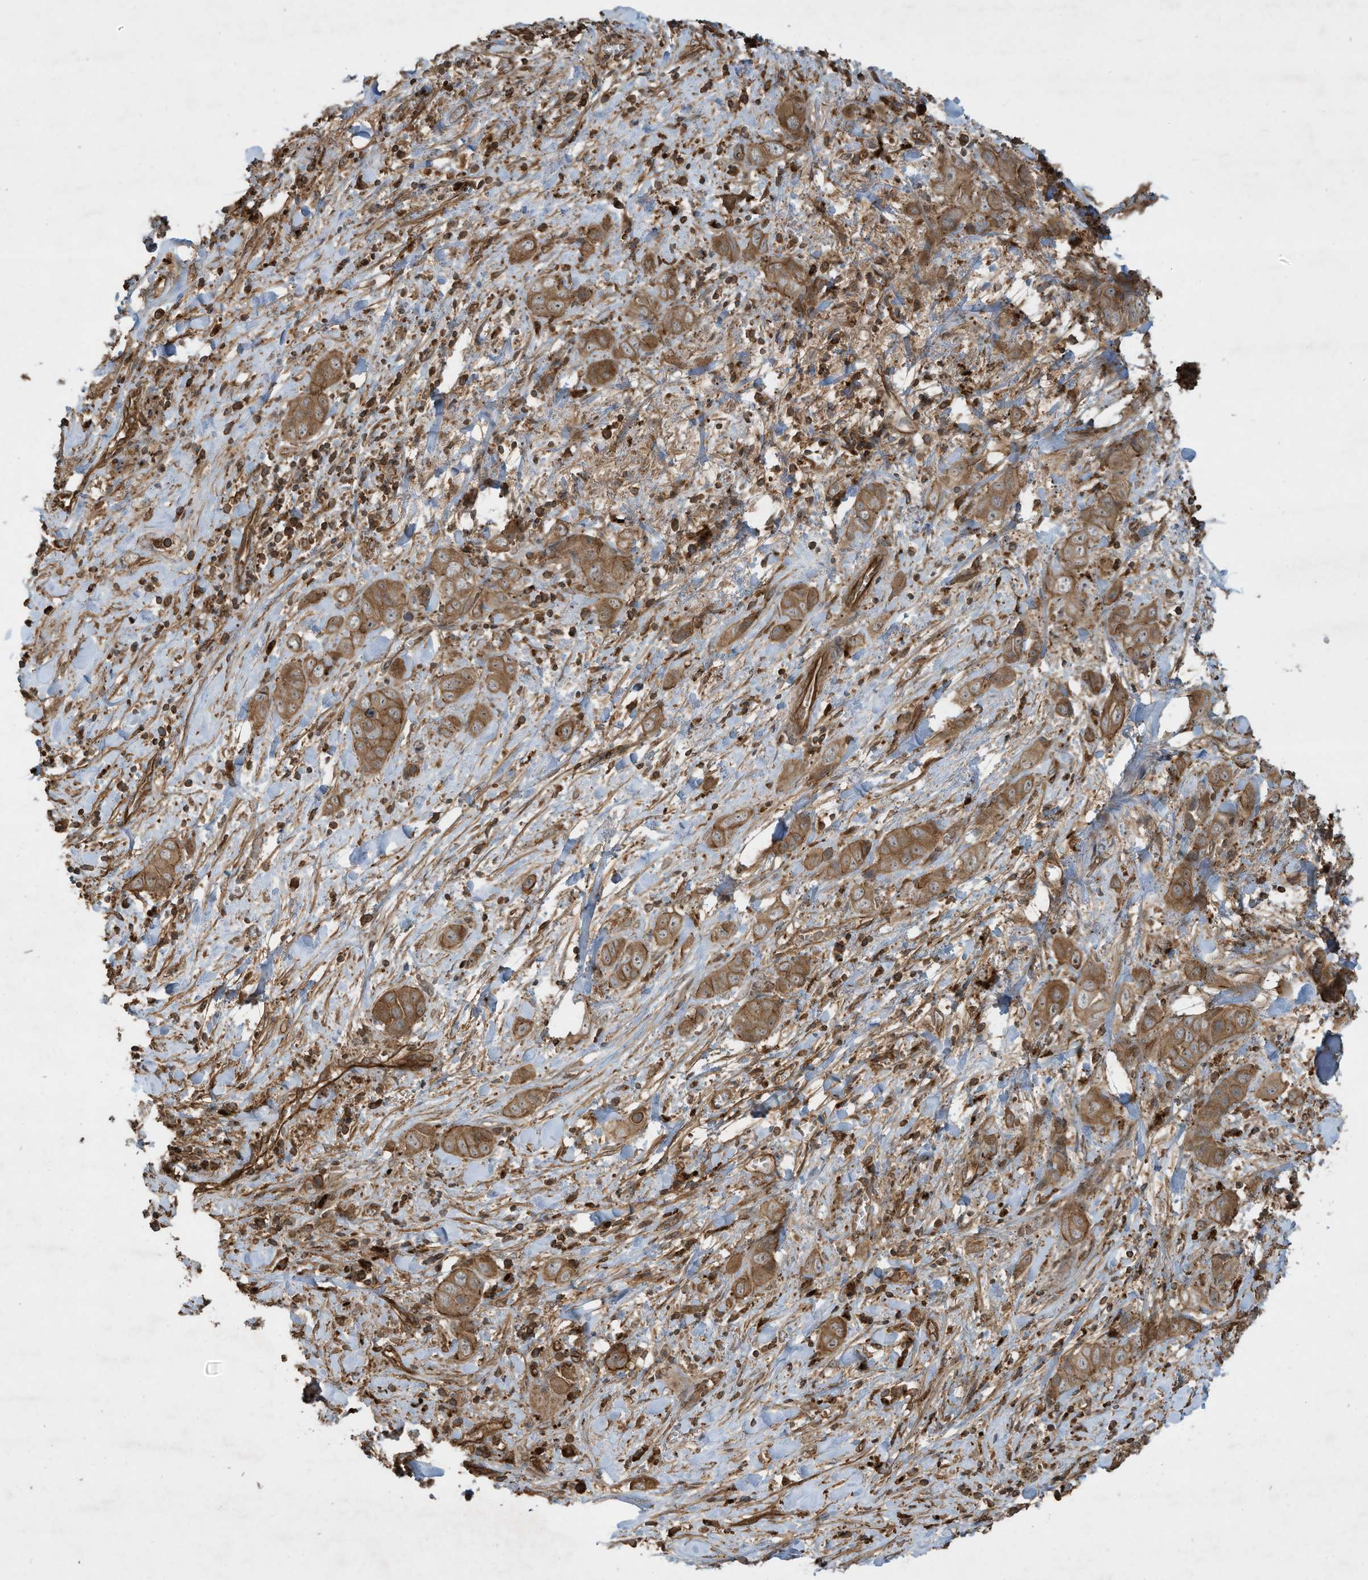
{"staining": {"intensity": "moderate", "quantity": ">75%", "location": "cytoplasmic/membranous"}, "tissue": "liver cancer", "cell_type": "Tumor cells", "image_type": "cancer", "snomed": [{"axis": "morphology", "description": "Cholangiocarcinoma"}, {"axis": "topography", "description": "Liver"}], "caption": "Human liver cholangiocarcinoma stained with a protein marker shows moderate staining in tumor cells.", "gene": "DDIT4", "patient": {"sex": "female", "age": 52}}